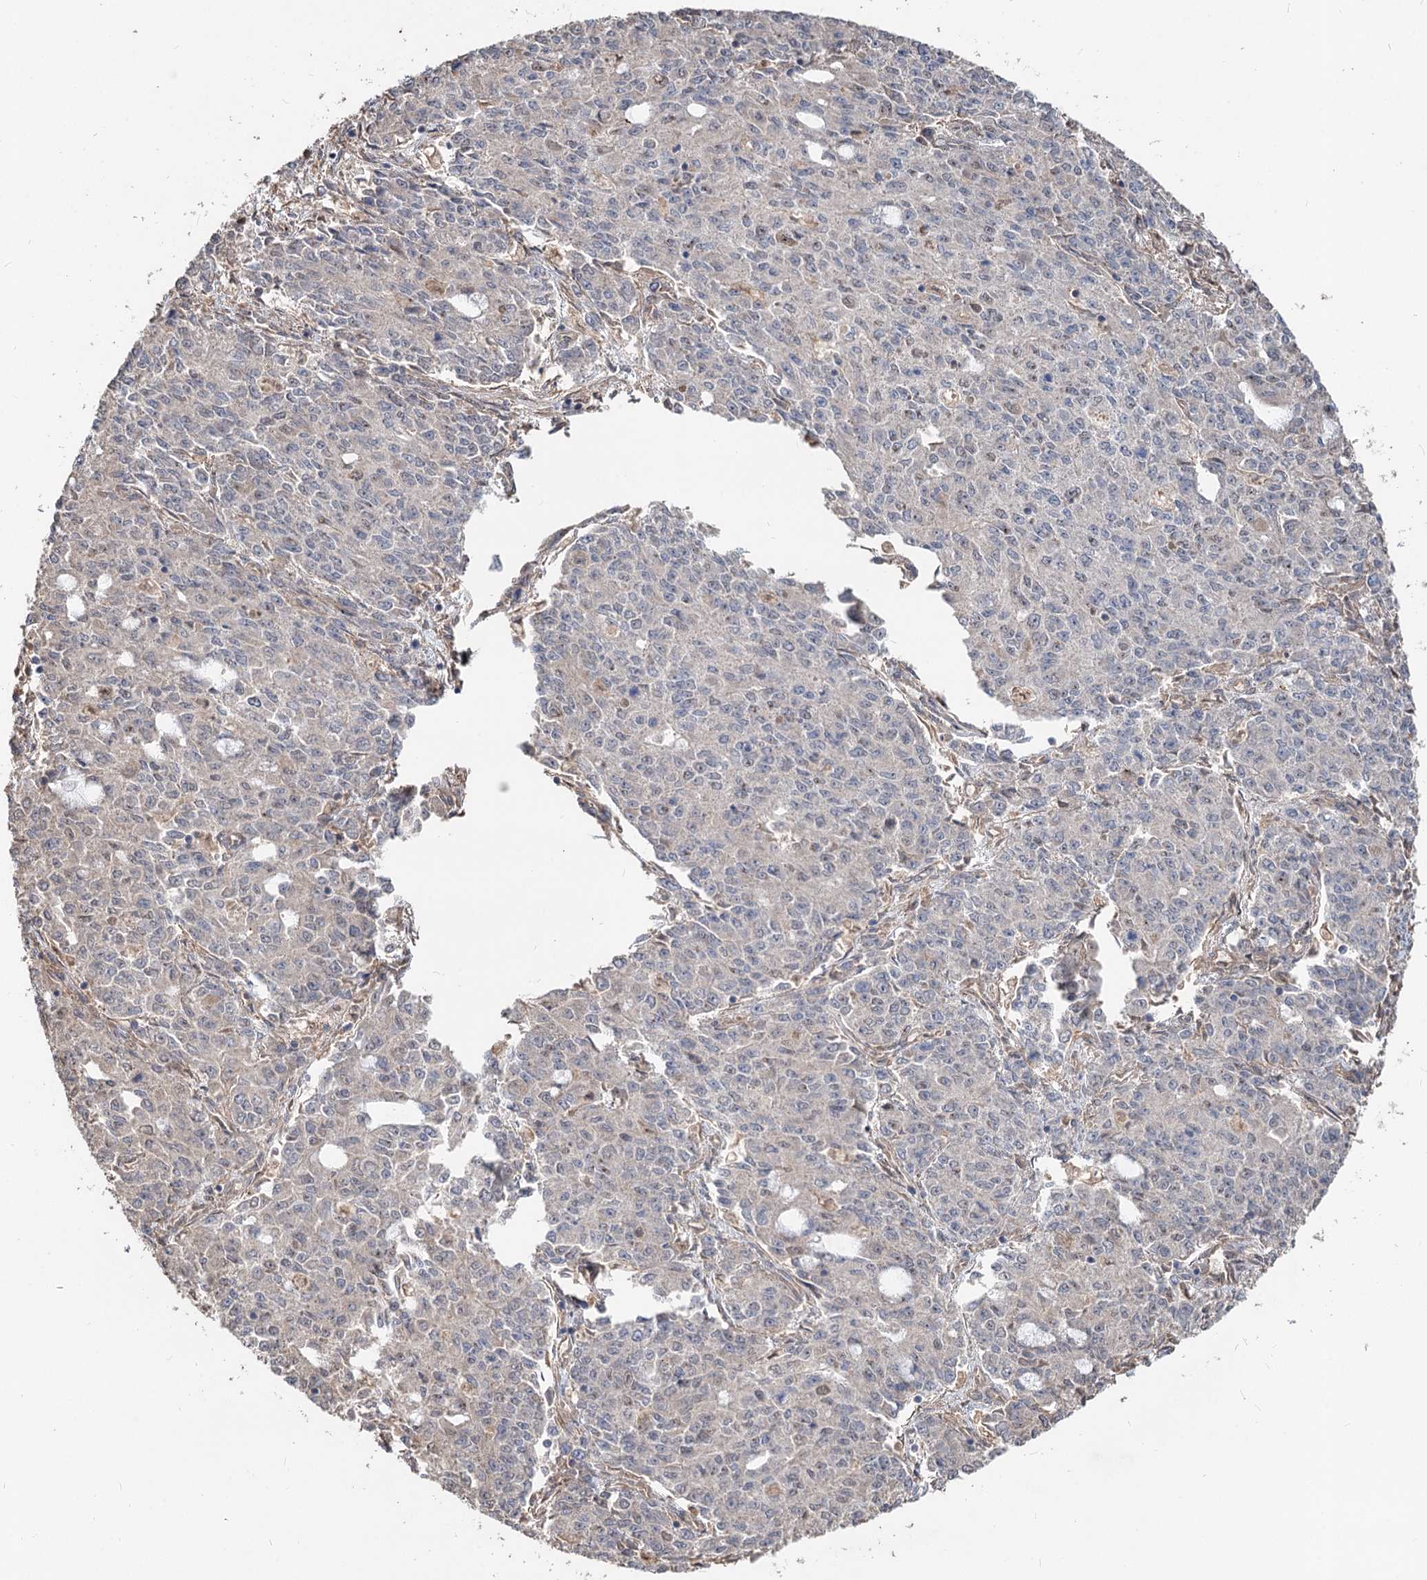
{"staining": {"intensity": "negative", "quantity": "none", "location": "none"}, "tissue": "endometrial cancer", "cell_type": "Tumor cells", "image_type": "cancer", "snomed": [{"axis": "morphology", "description": "Adenocarcinoma, NOS"}, {"axis": "topography", "description": "Endometrium"}], "caption": "This is an IHC histopathology image of human endometrial cancer (adenocarcinoma). There is no expression in tumor cells.", "gene": "SPART", "patient": {"sex": "female", "age": 50}}